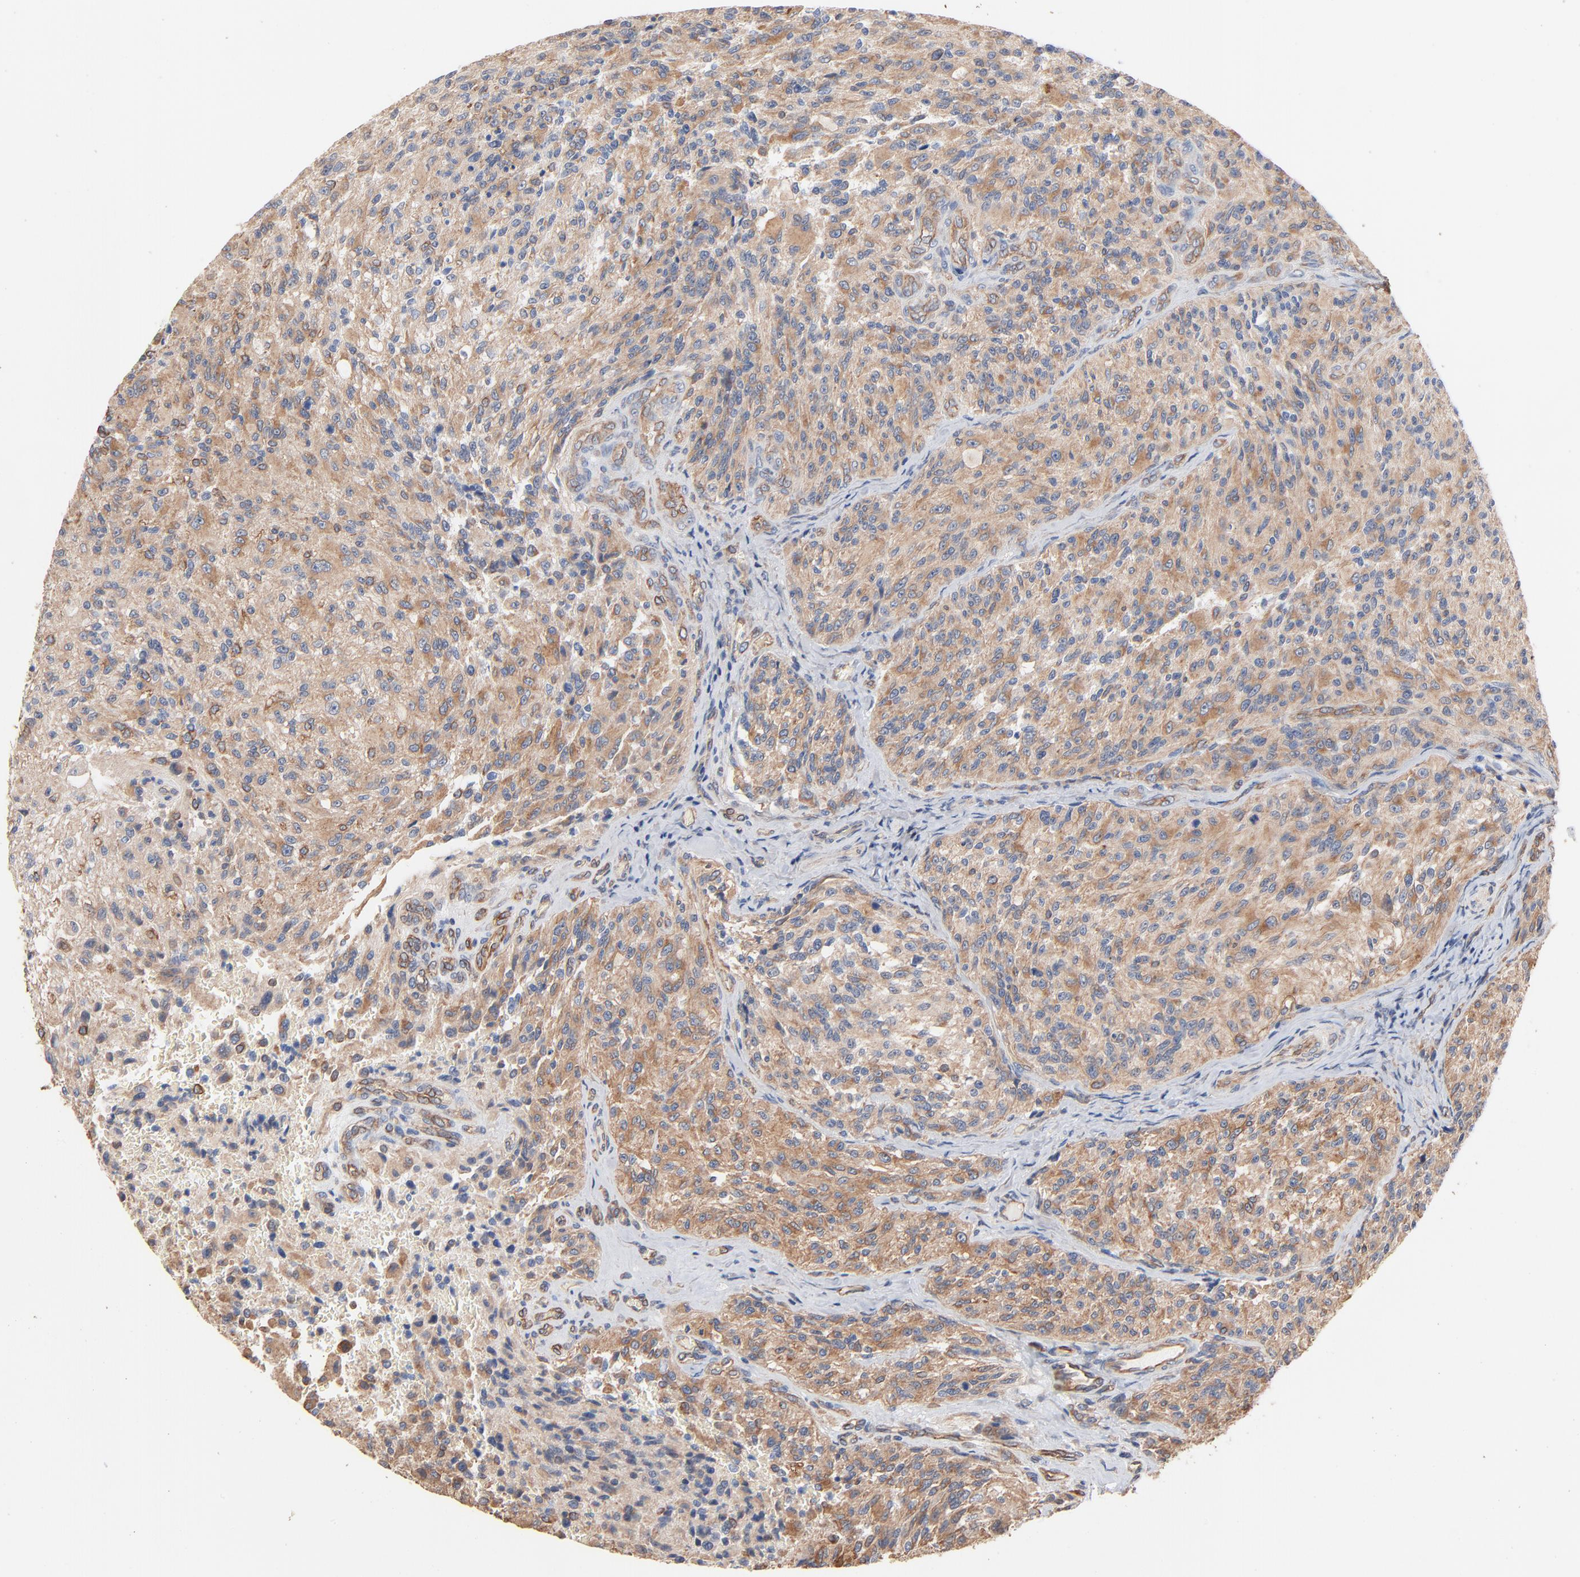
{"staining": {"intensity": "moderate", "quantity": ">75%", "location": "cytoplasmic/membranous"}, "tissue": "glioma", "cell_type": "Tumor cells", "image_type": "cancer", "snomed": [{"axis": "morphology", "description": "Normal tissue, NOS"}, {"axis": "morphology", "description": "Glioma, malignant, High grade"}, {"axis": "topography", "description": "Cerebral cortex"}], "caption": "Human high-grade glioma (malignant) stained with a brown dye exhibits moderate cytoplasmic/membranous positive positivity in about >75% of tumor cells.", "gene": "ABCD4", "patient": {"sex": "male", "age": 56}}